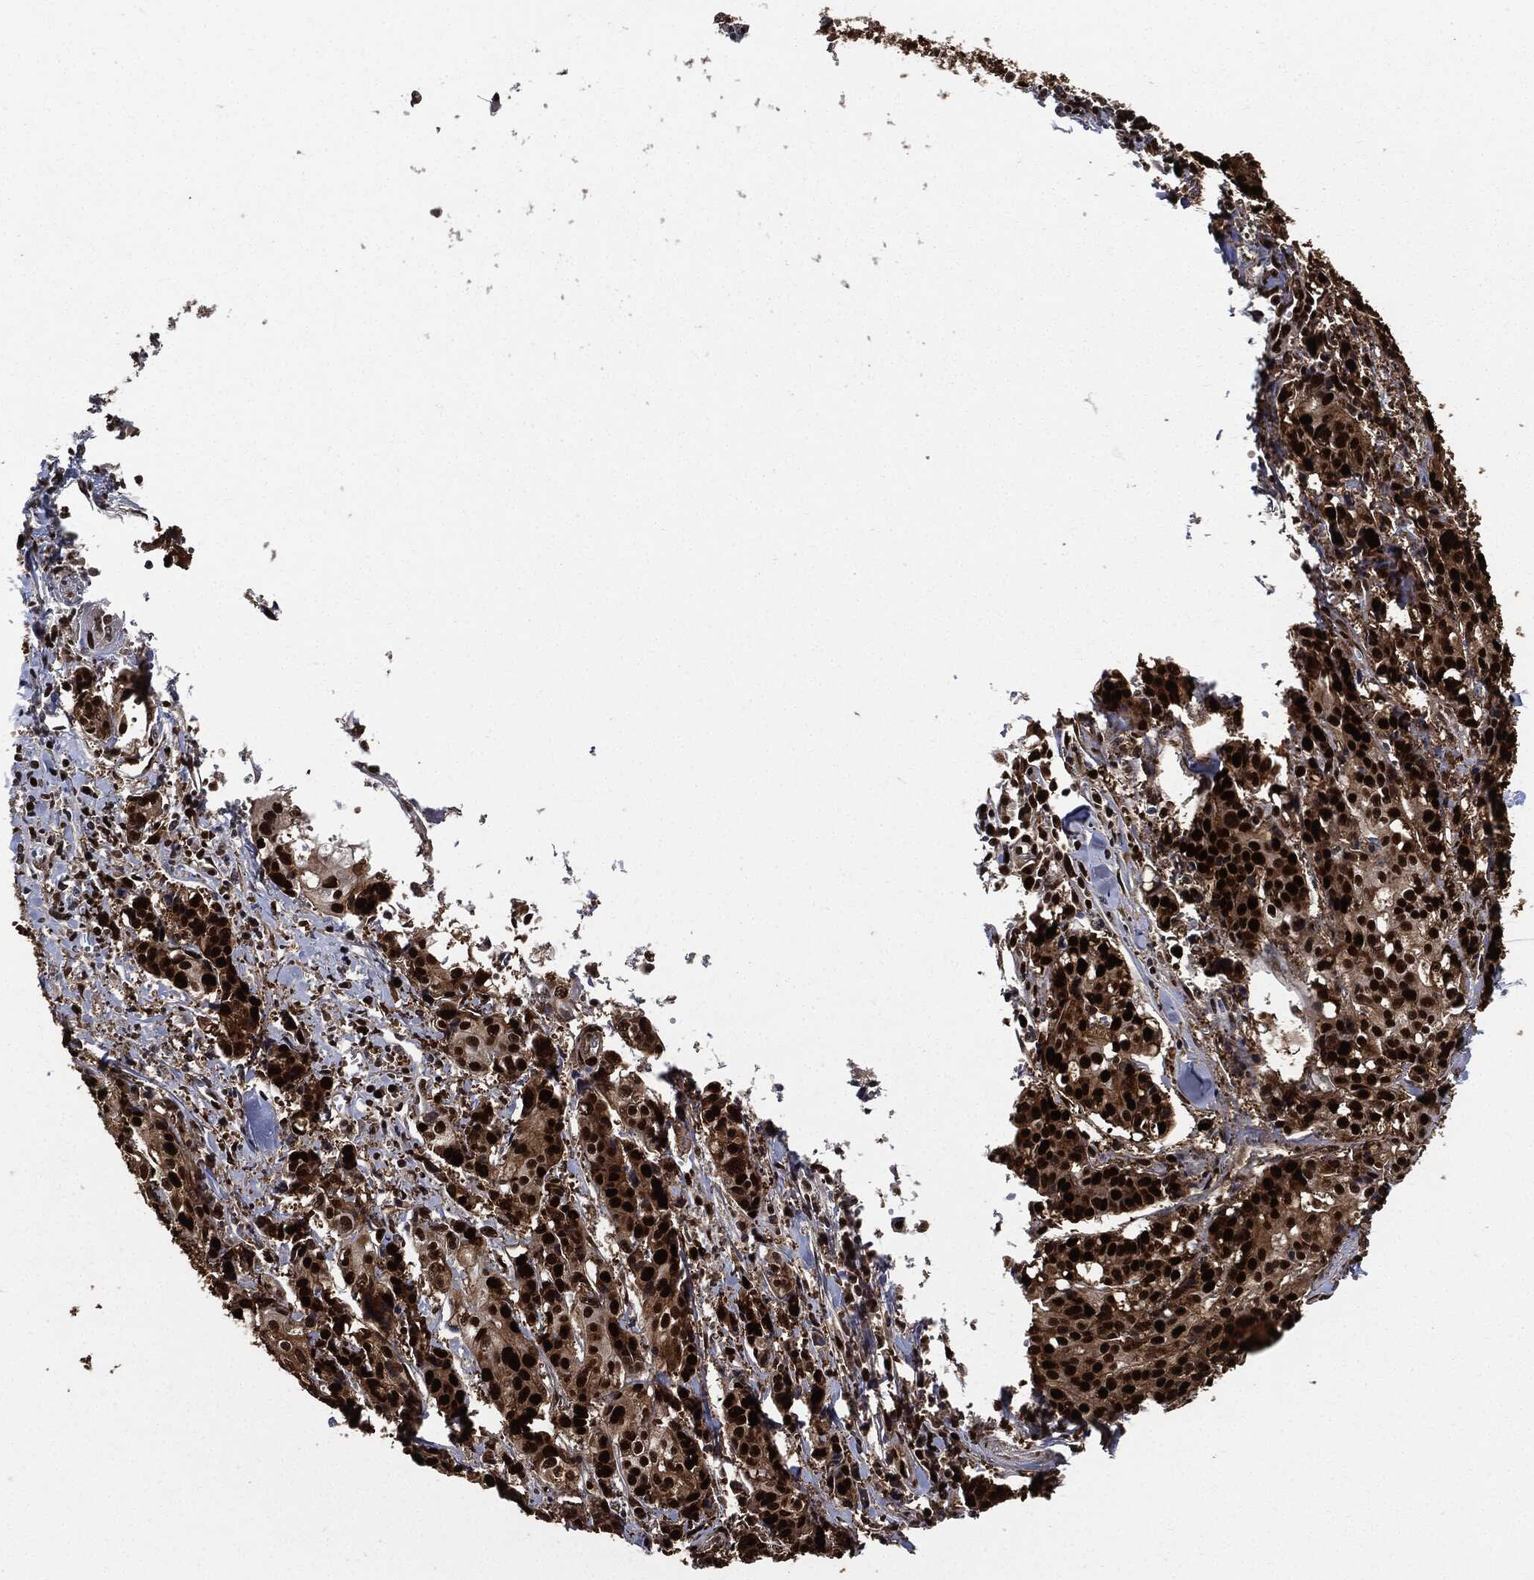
{"staining": {"intensity": "strong", "quantity": ">75%", "location": "nuclear"}, "tissue": "pancreatic cancer", "cell_type": "Tumor cells", "image_type": "cancer", "snomed": [{"axis": "morphology", "description": "Adenocarcinoma, NOS"}, {"axis": "topography", "description": "Pancreas"}], "caption": "DAB (3,3'-diaminobenzidine) immunohistochemical staining of human adenocarcinoma (pancreatic) exhibits strong nuclear protein expression in about >75% of tumor cells.", "gene": "PCNA", "patient": {"sex": "male", "age": 64}}